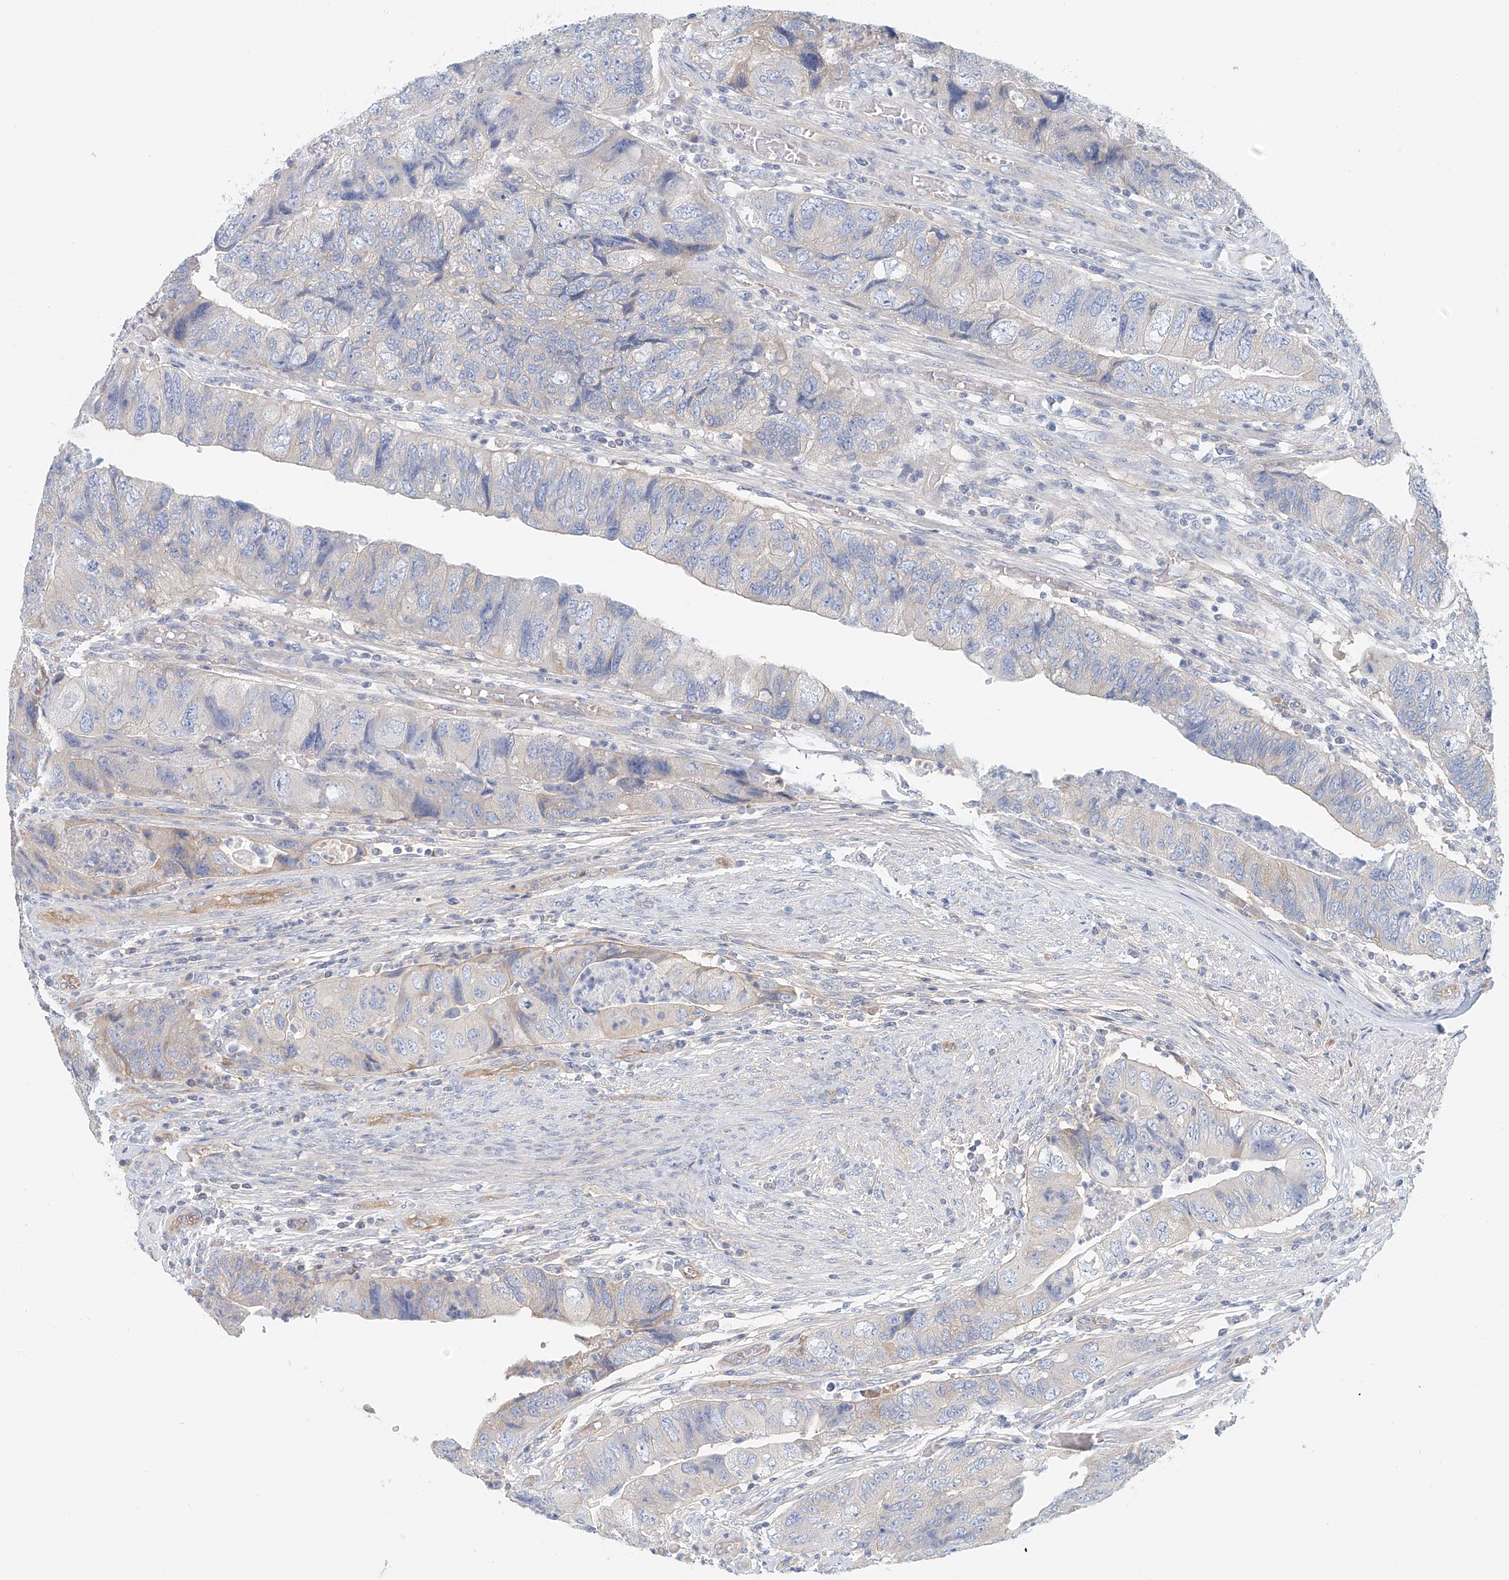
{"staining": {"intensity": "negative", "quantity": "none", "location": "none"}, "tissue": "colorectal cancer", "cell_type": "Tumor cells", "image_type": "cancer", "snomed": [{"axis": "morphology", "description": "Adenocarcinoma, NOS"}, {"axis": "topography", "description": "Rectum"}], "caption": "The immunohistochemistry (IHC) image has no significant expression in tumor cells of colorectal adenocarcinoma tissue.", "gene": "FRYL", "patient": {"sex": "male", "age": 63}}